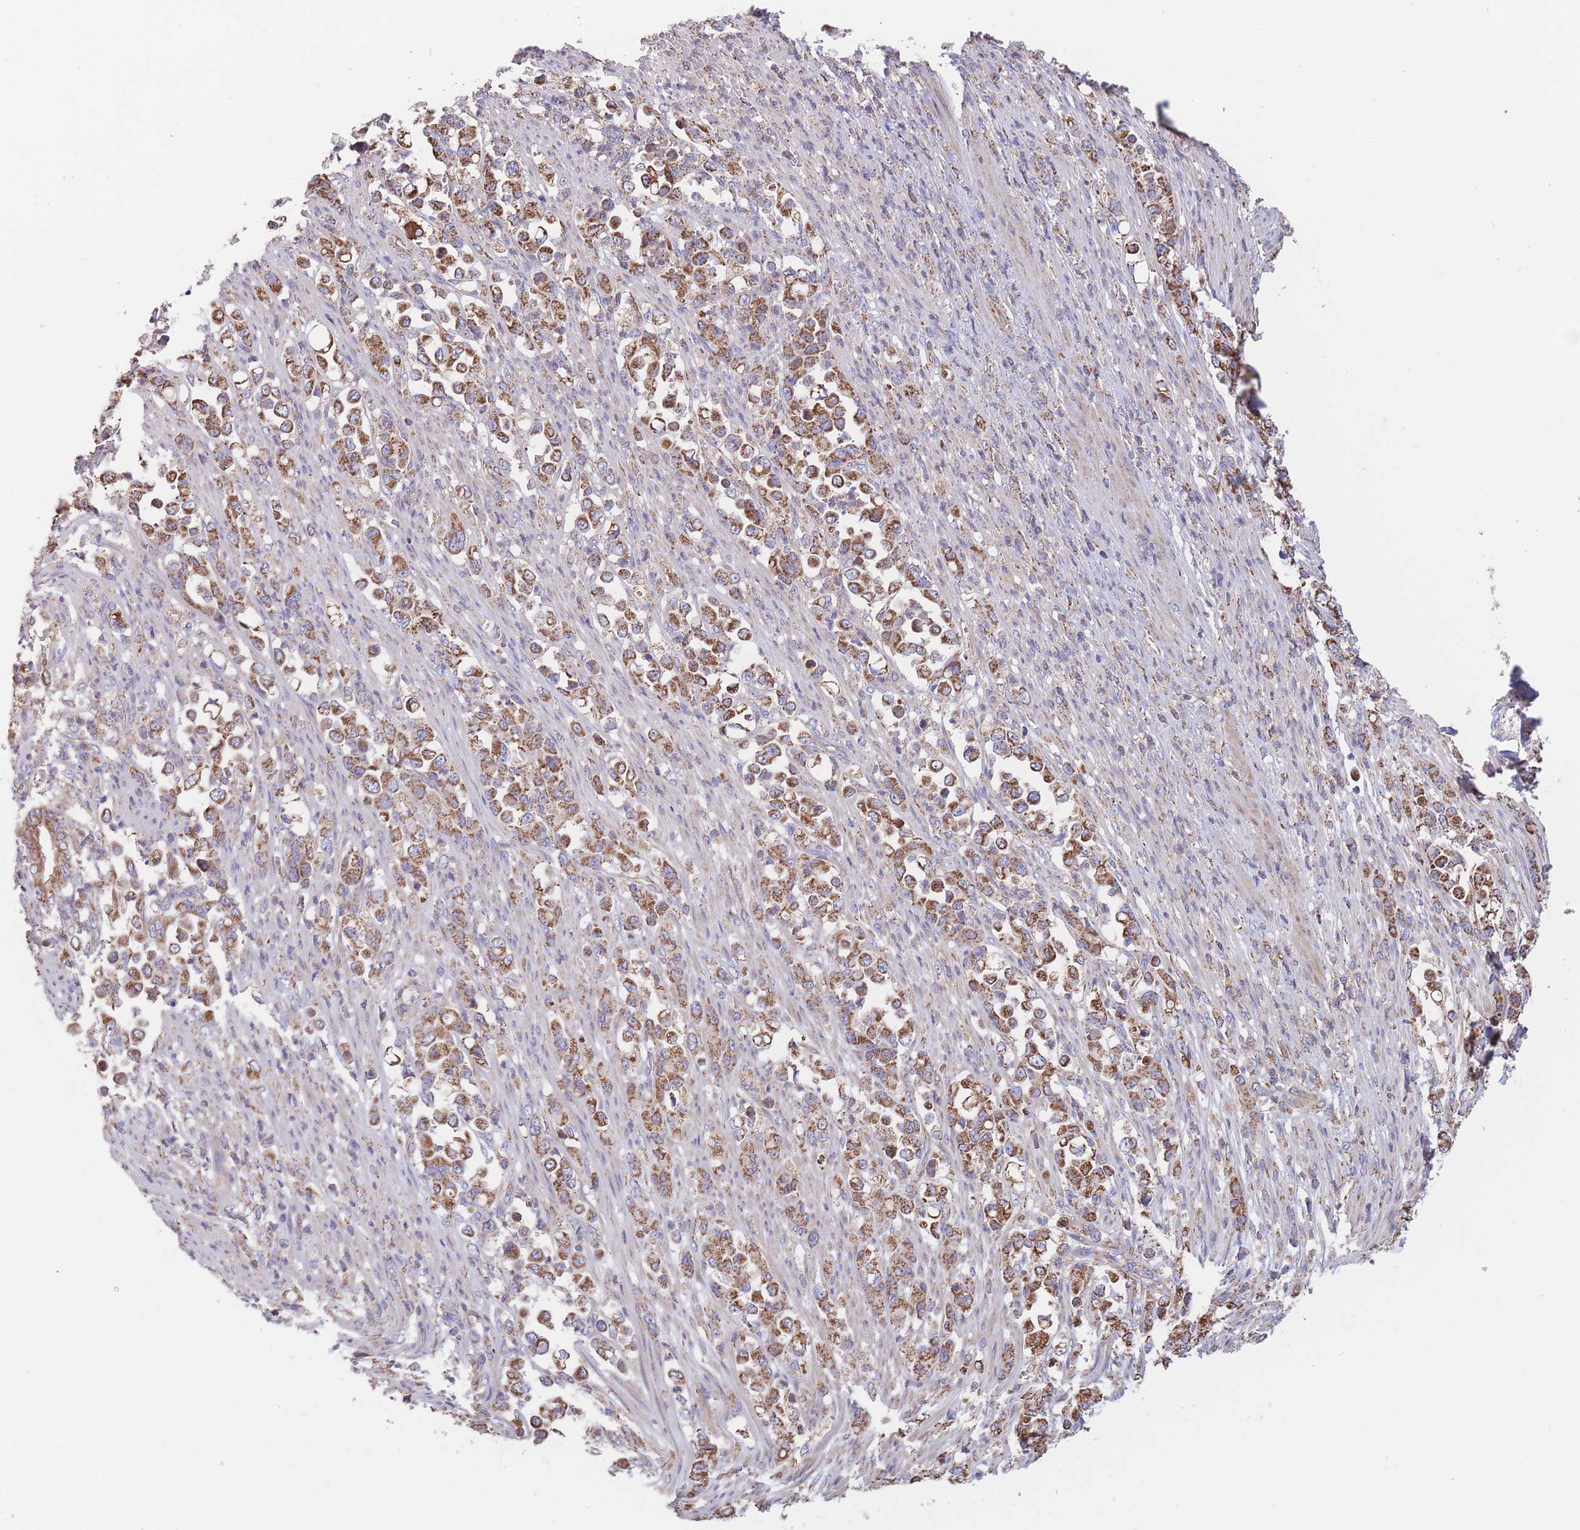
{"staining": {"intensity": "moderate", "quantity": ">75%", "location": "cytoplasmic/membranous"}, "tissue": "stomach cancer", "cell_type": "Tumor cells", "image_type": "cancer", "snomed": [{"axis": "morphology", "description": "Normal tissue, NOS"}, {"axis": "morphology", "description": "Adenocarcinoma, NOS"}, {"axis": "topography", "description": "Stomach"}], "caption": "Protein staining of stomach cancer tissue demonstrates moderate cytoplasmic/membranous staining in approximately >75% of tumor cells. (DAB (3,3'-diaminobenzidine) IHC, brown staining for protein, blue staining for nuclei).", "gene": "FKBP8", "patient": {"sex": "female", "age": 79}}